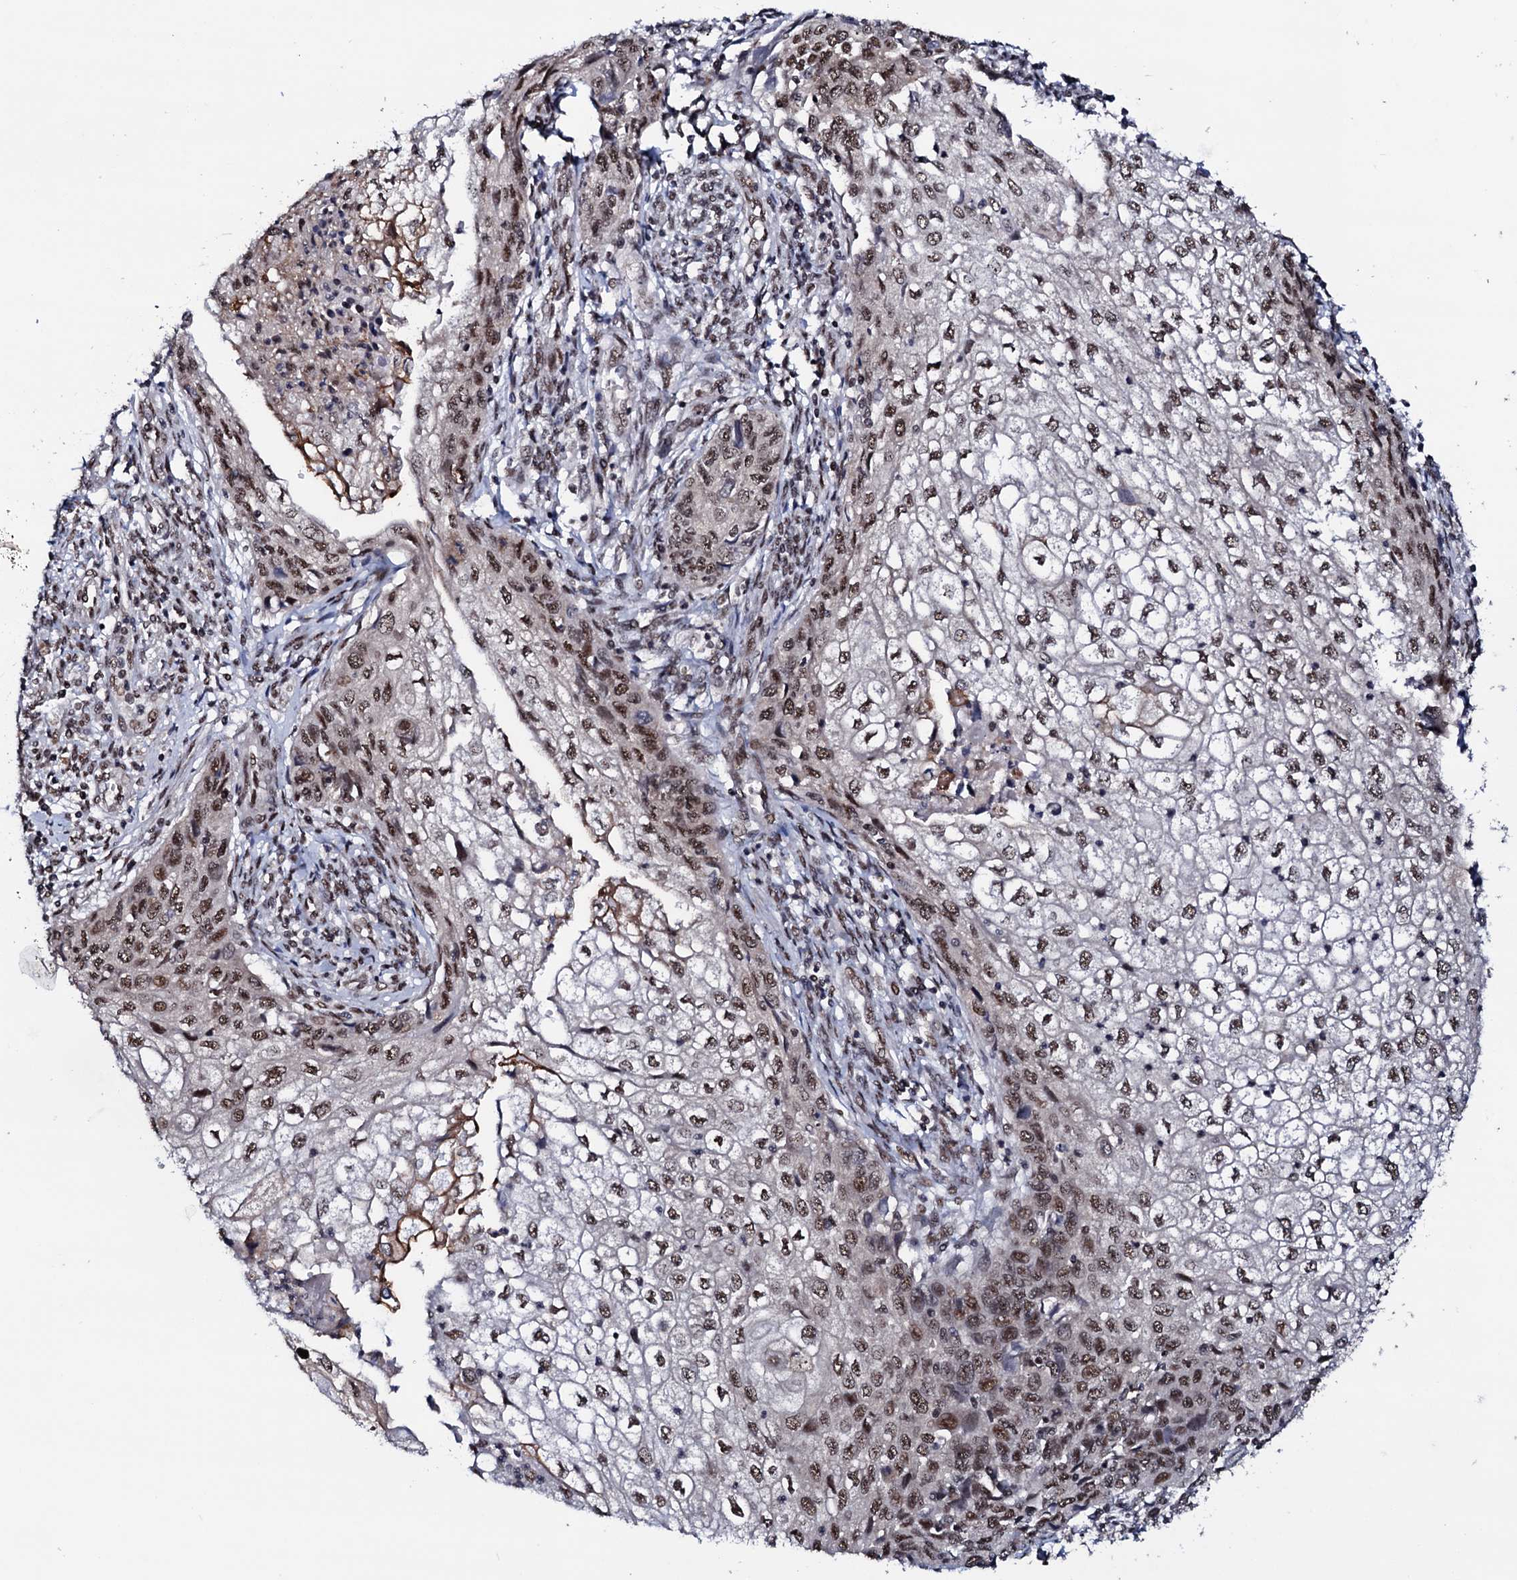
{"staining": {"intensity": "moderate", "quantity": ">75%", "location": "nuclear"}, "tissue": "cervical cancer", "cell_type": "Tumor cells", "image_type": "cancer", "snomed": [{"axis": "morphology", "description": "Squamous cell carcinoma, NOS"}, {"axis": "topography", "description": "Cervix"}], "caption": "There is medium levels of moderate nuclear expression in tumor cells of cervical cancer, as demonstrated by immunohistochemical staining (brown color).", "gene": "PRPF18", "patient": {"sex": "female", "age": 67}}